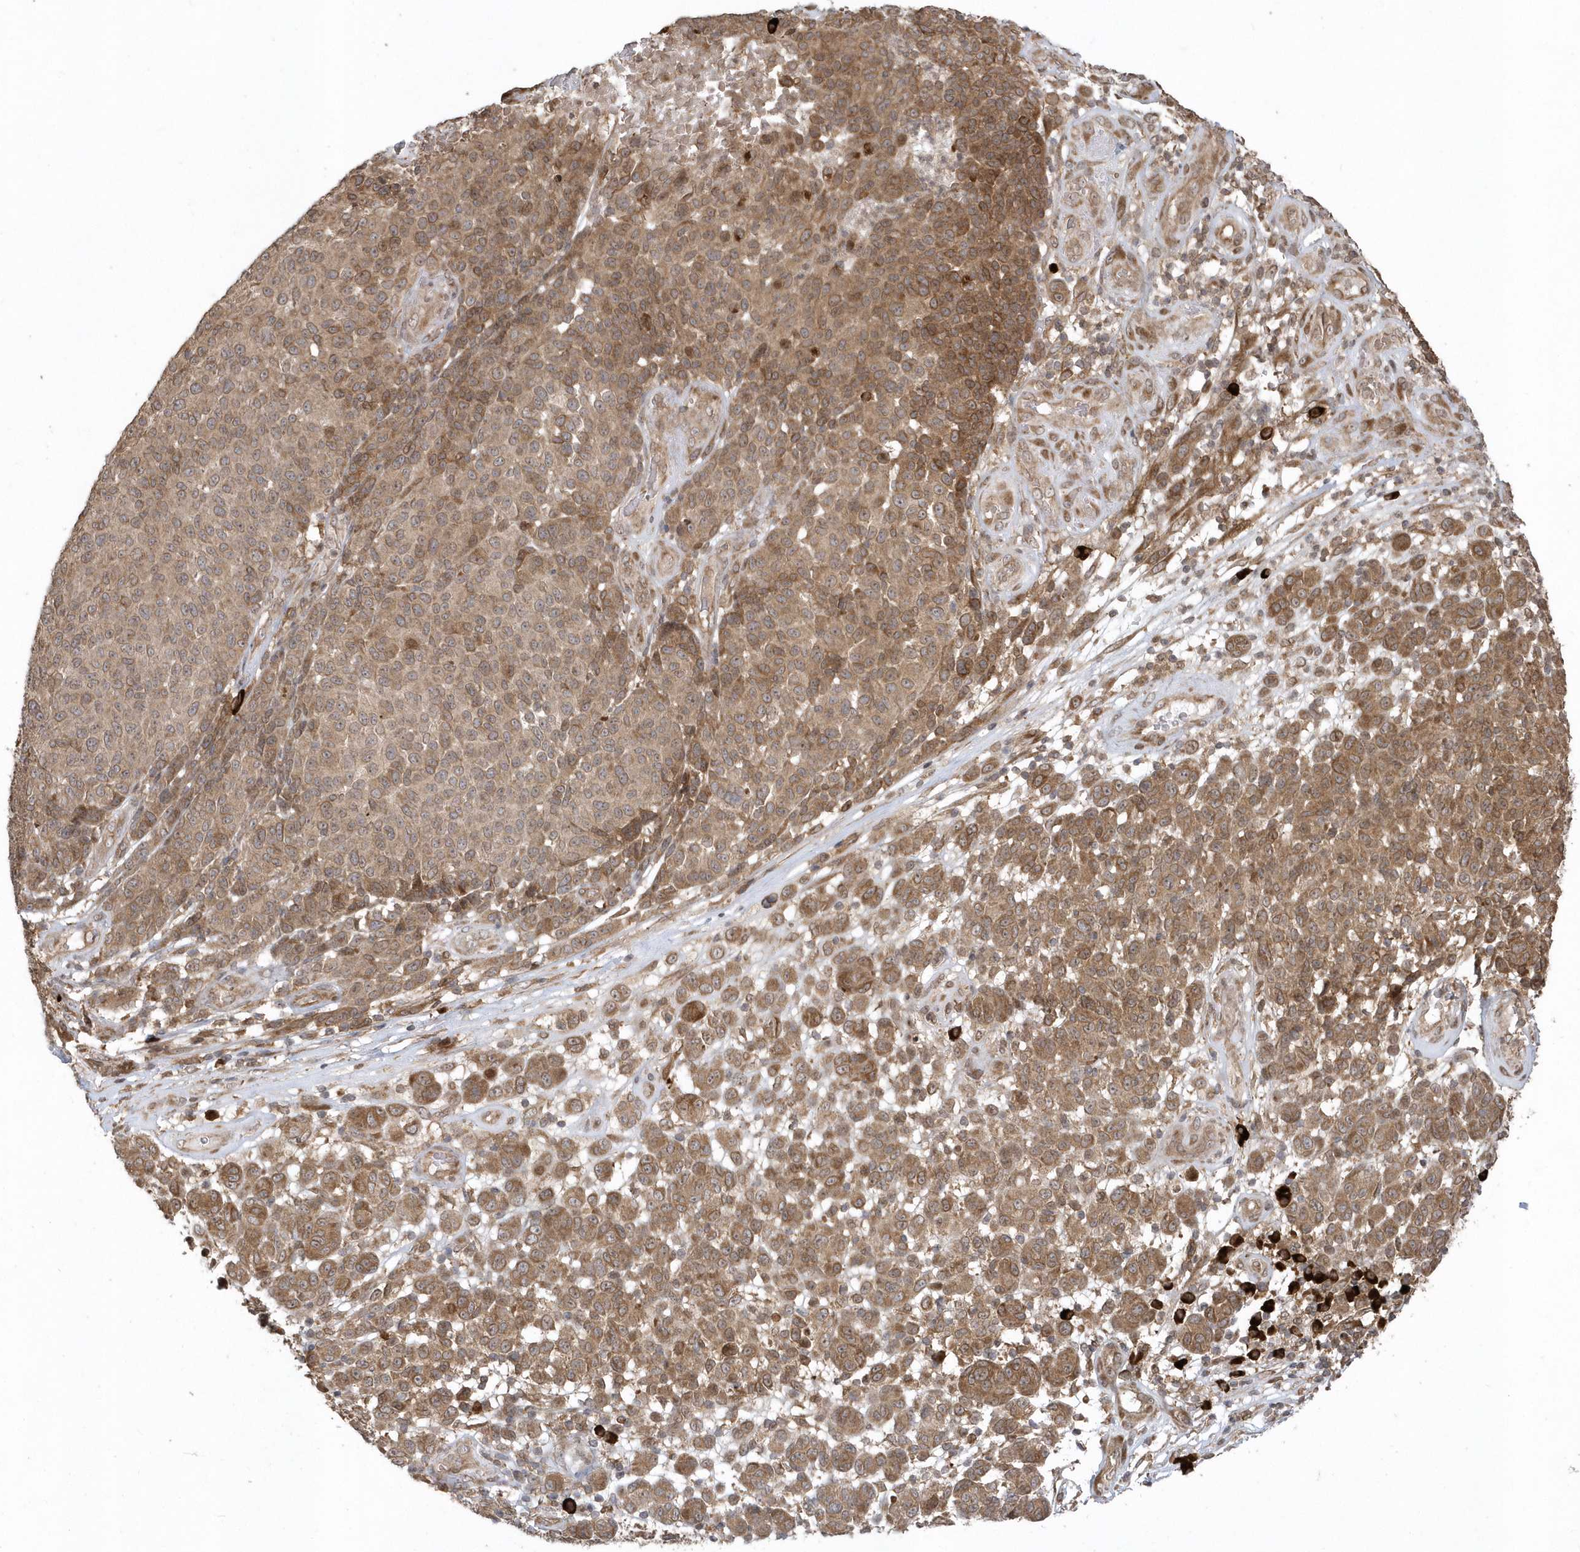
{"staining": {"intensity": "moderate", "quantity": ">75%", "location": "cytoplasmic/membranous"}, "tissue": "melanoma", "cell_type": "Tumor cells", "image_type": "cancer", "snomed": [{"axis": "morphology", "description": "Malignant melanoma, NOS"}, {"axis": "topography", "description": "Skin"}], "caption": "The micrograph reveals staining of melanoma, revealing moderate cytoplasmic/membranous protein expression (brown color) within tumor cells. (DAB (3,3'-diaminobenzidine) IHC, brown staining for protein, blue staining for nuclei).", "gene": "HERPUD1", "patient": {"sex": "male", "age": 49}}